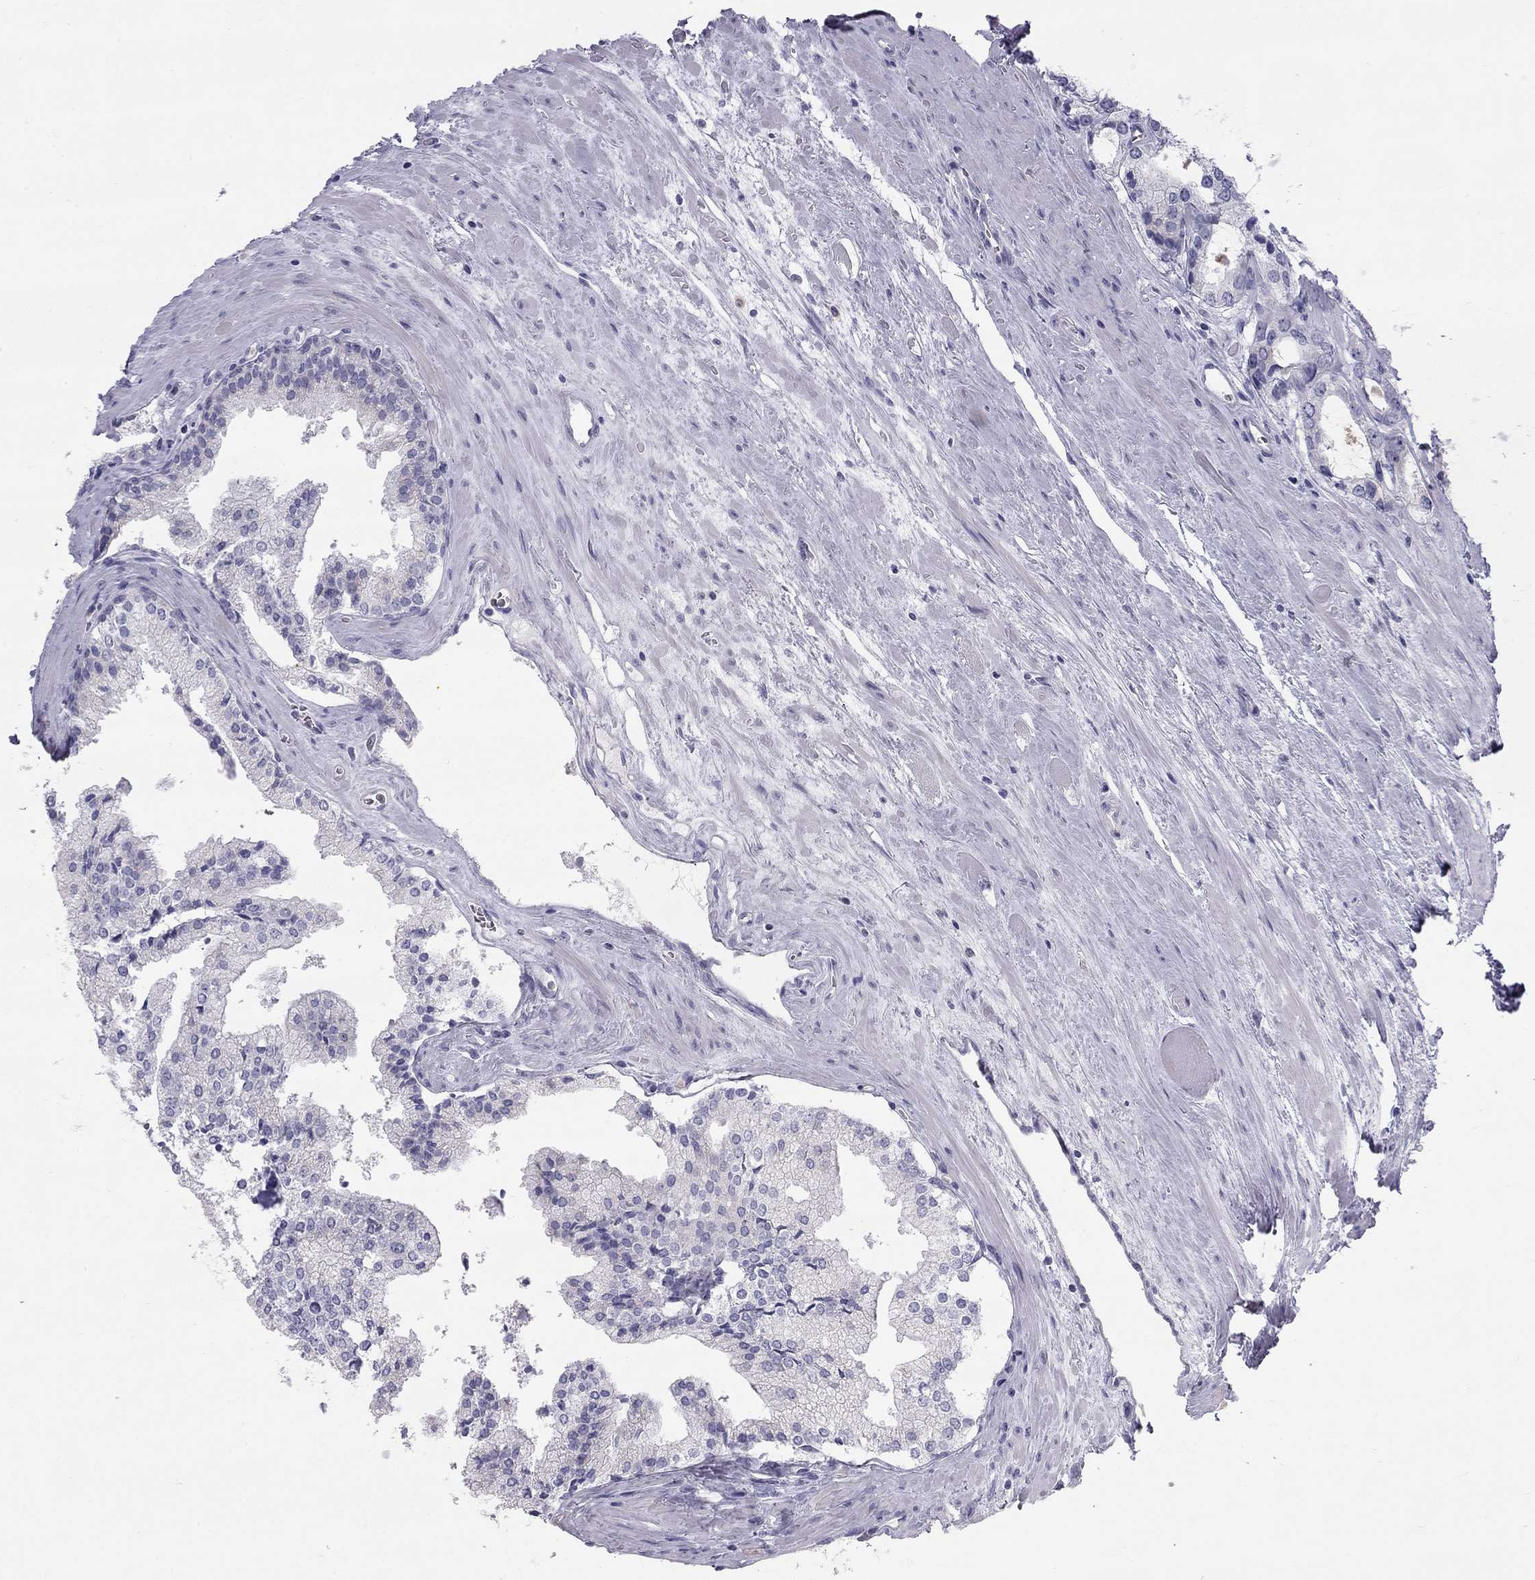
{"staining": {"intensity": "negative", "quantity": "none", "location": "none"}, "tissue": "prostate cancer", "cell_type": "Tumor cells", "image_type": "cancer", "snomed": [{"axis": "morphology", "description": "Adenocarcinoma, NOS"}, {"axis": "topography", "description": "Prostate"}], "caption": "This photomicrograph is of prostate cancer stained with immunohistochemistry (IHC) to label a protein in brown with the nuclei are counter-stained blue. There is no expression in tumor cells.", "gene": "TDRD6", "patient": {"sex": "male", "age": 72}}